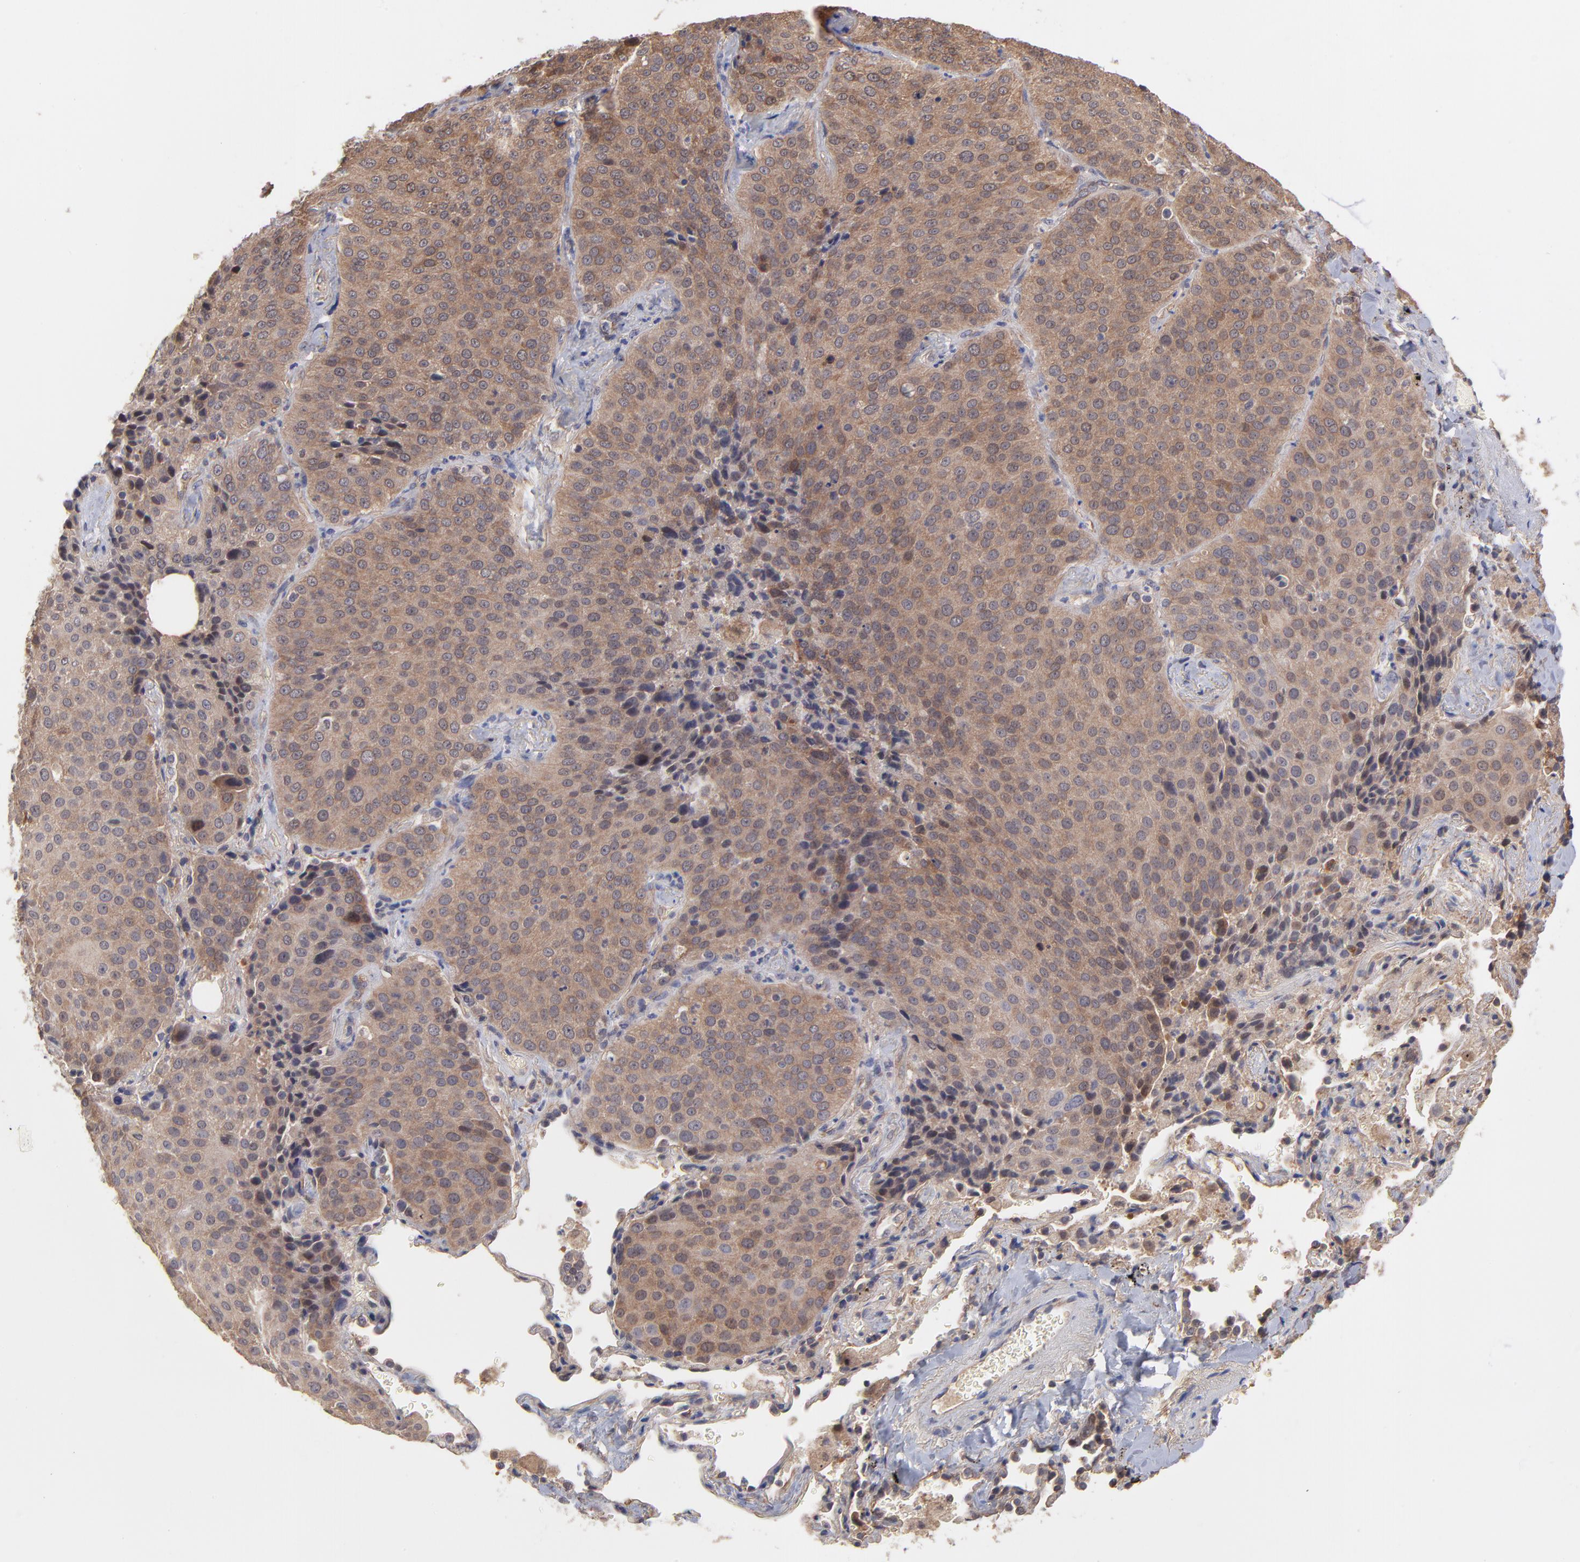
{"staining": {"intensity": "moderate", "quantity": ">75%", "location": "cytoplasmic/membranous"}, "tissue": "lung cancer", "cell_type": "Tumor cells", "image_type": "cancer", "snomed": [{"axis": "morphology", "description": "Squamous cell carcinoma, NOS"}, {"axis": "topography", "description": "Lung"}], "caption": "The photomicrograph reveals staining of lung cancer (squamous cell carcinoma), revealing moderate cytoplasmic/membranous protein positivity (brown color) within tumor cells.", "gene": "STAP2", "patient": {"sex": "male", "age": 54}}